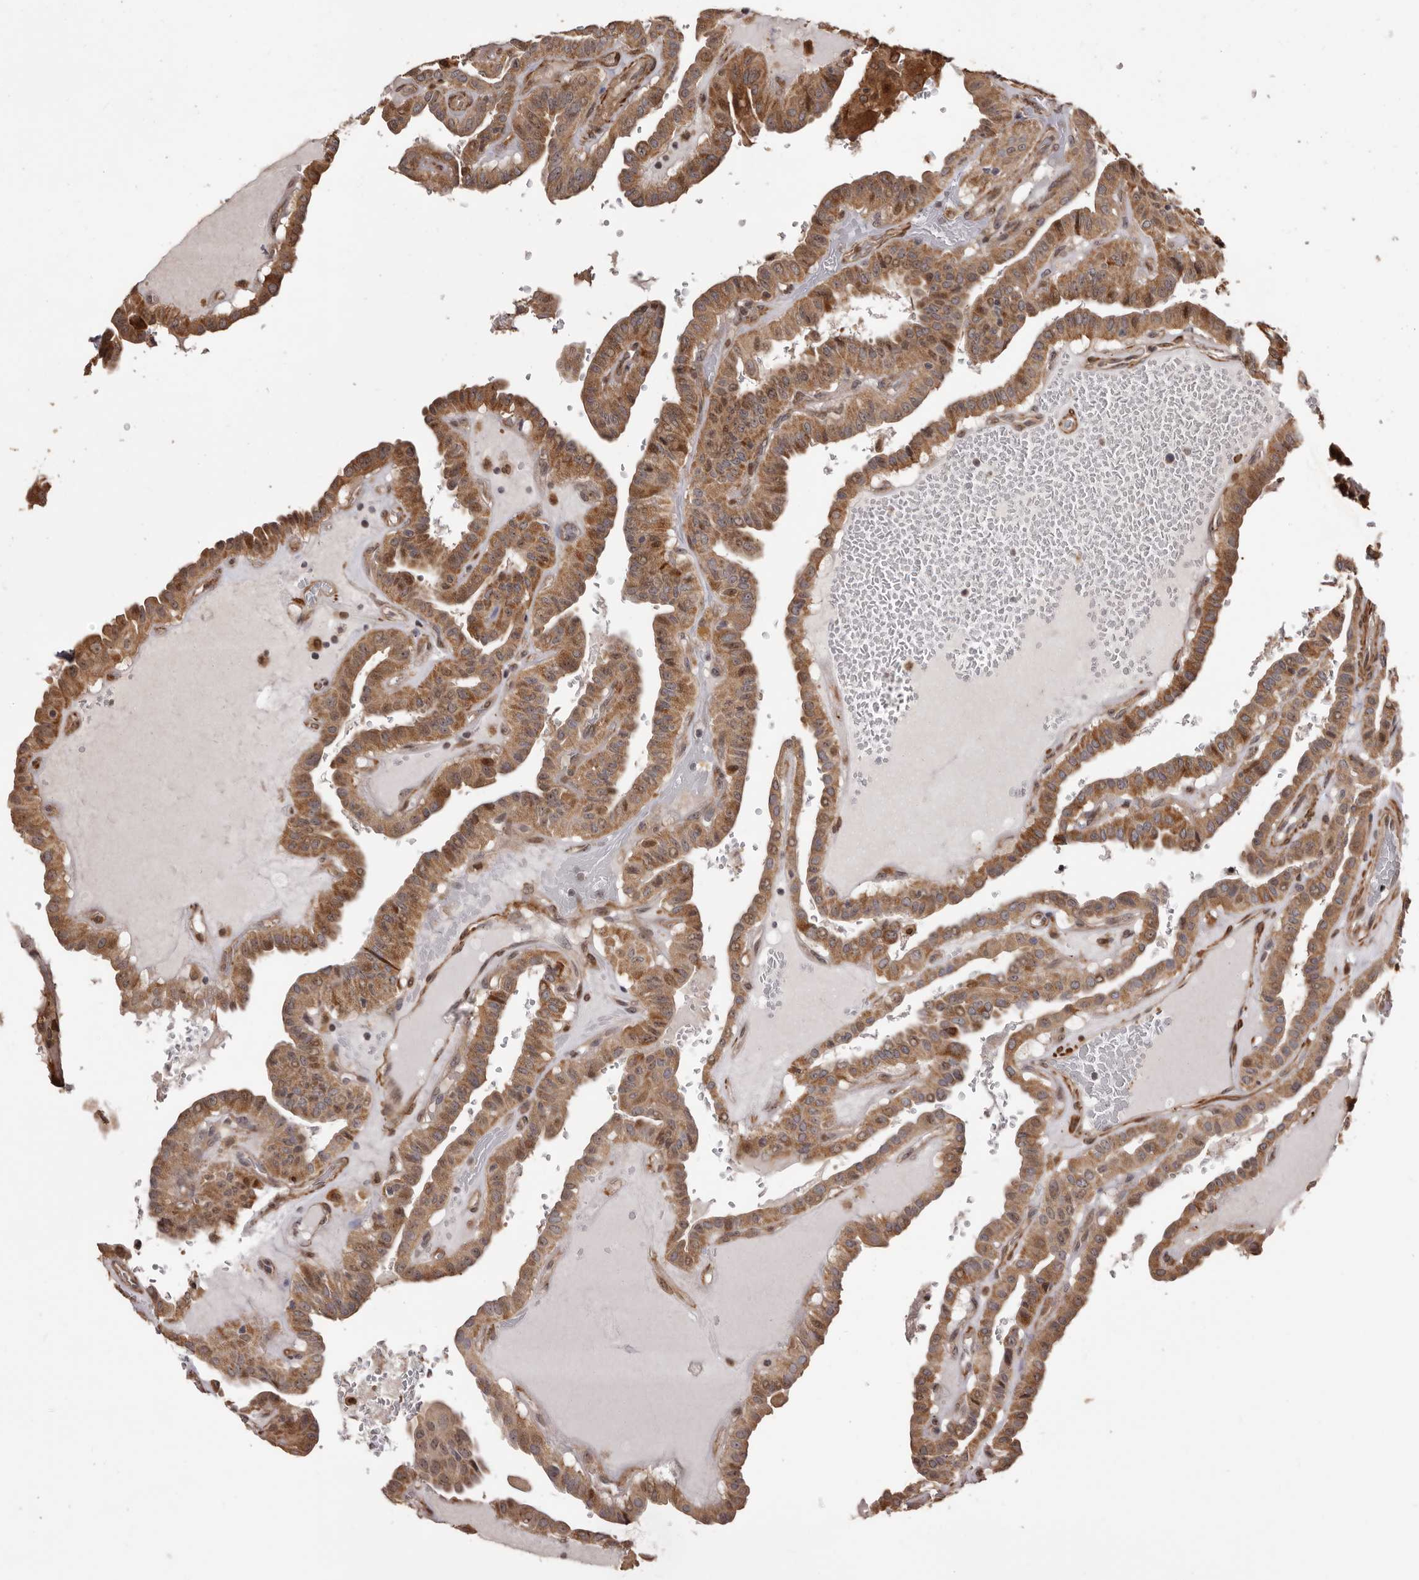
{"staining": {"intensity": "moderate", "quantity": ">75%", "location": "cytoplasmic/membranous"}, "tissue": "thyroid cancer", "cell_type": "Tumor cells", "image_type": "cancer", "snomed": [{"axis": "morphology", "description": "Papillary adenocarcinoma, NOS"}, {"axis": "topography", "description": "Thyroid gland"}], "caption": "IHC staining of thyroid papillary adenocarcinoma, which shows medium levels of moderate cytoplasmic/membranous staining in approximately >75% of tumor cells indicating moderate cytoplasmic/membranous protein staining. The staining was performed using DAB (3,3'-diaminobenzidine) (brown) for protein detection and nuclei were counterstained in hematoxylin (blue).", "gene": "ZCCHC7", "patient": {"sex": "male", "age": 77}}